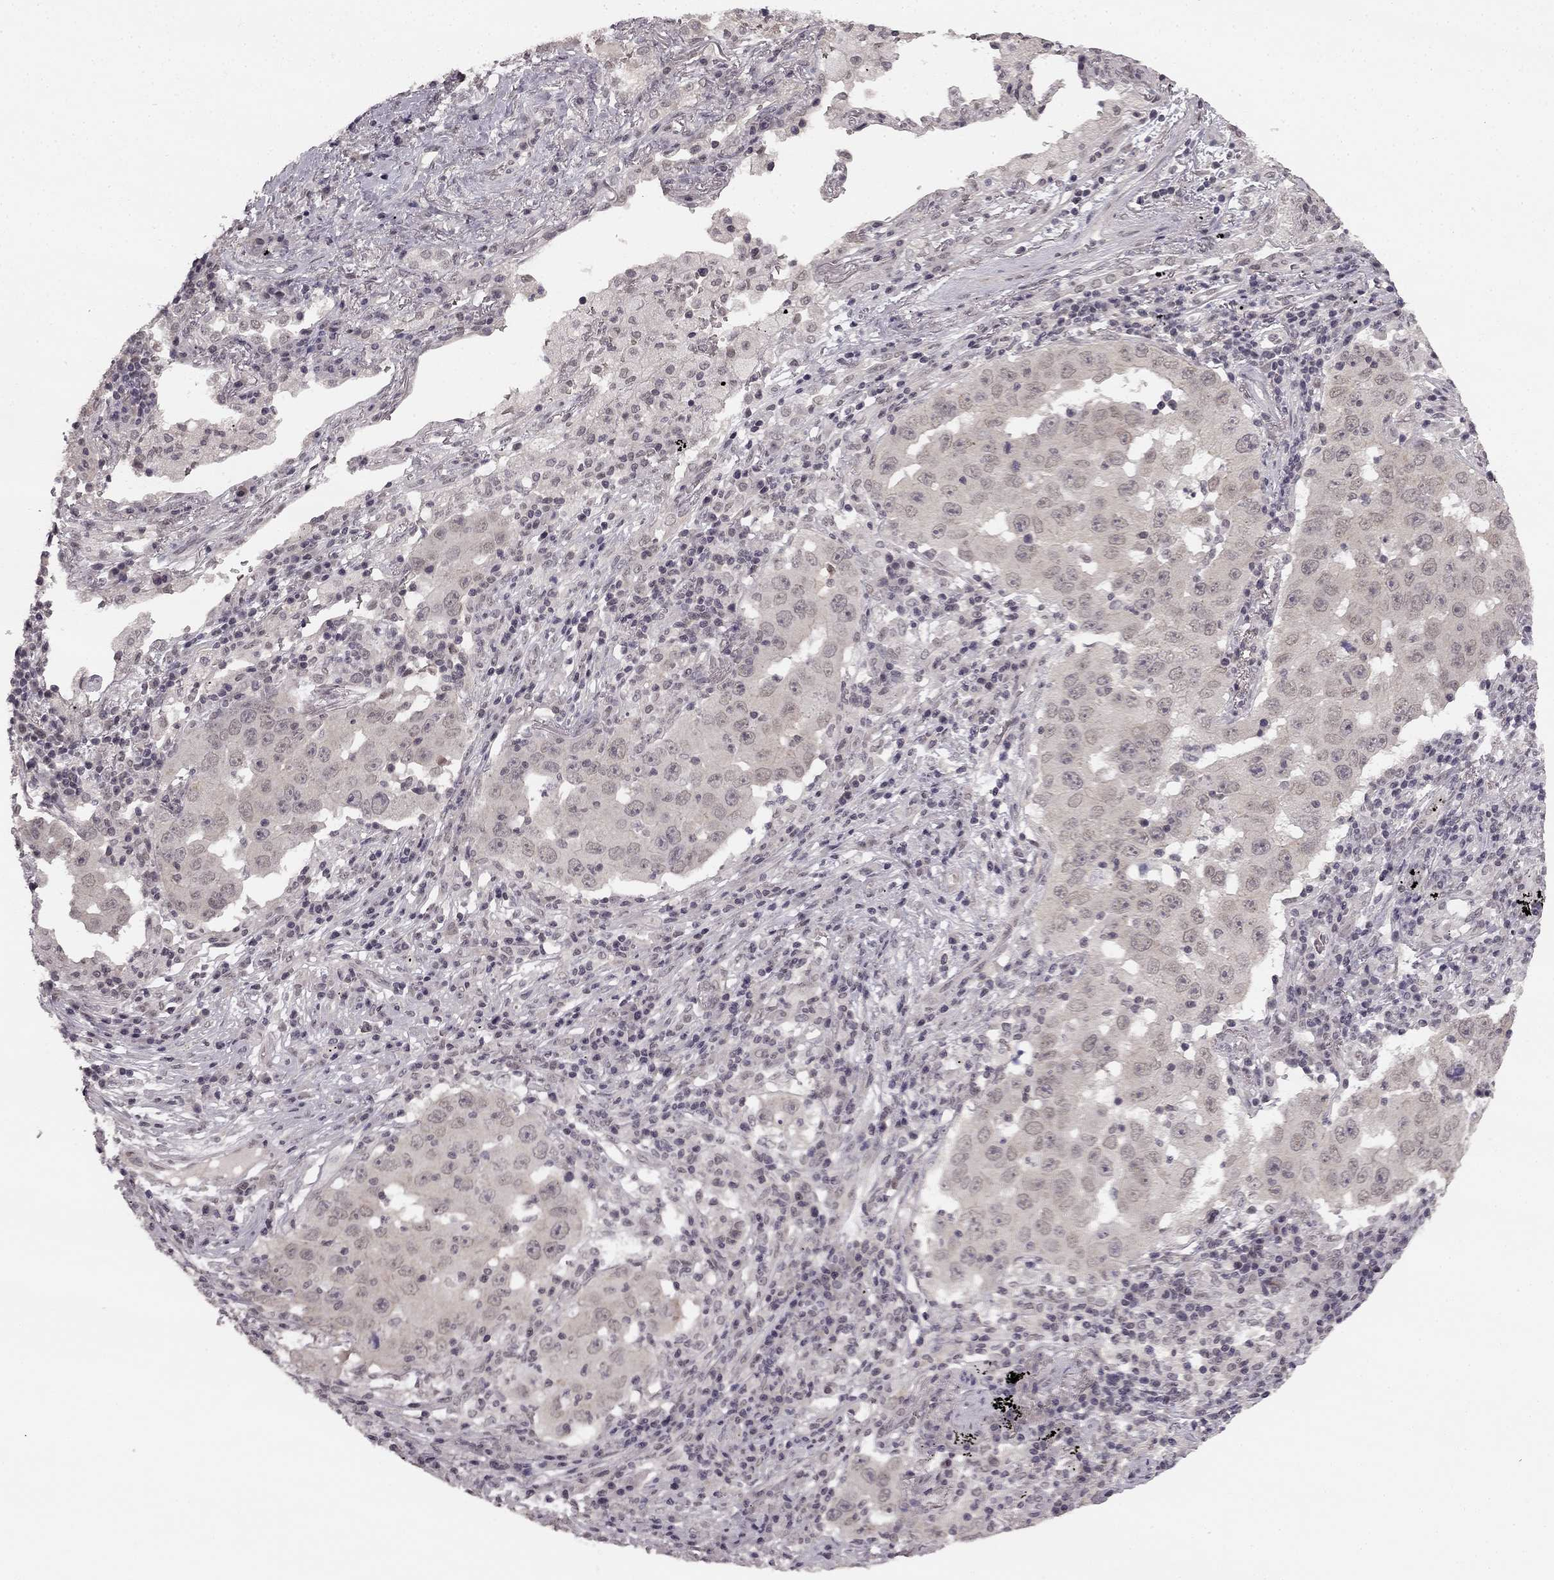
{"staining": {"intensity": "negative", "quantity": "none", "location": "none"}, "tissue": "lung cancer", "cell_type": "Tumor cells", "image_type": "cancer", "snomed": [{"axis": "morphology", "description": "Adenocarcinoma, NOS"}, {"axis": "topography", "description": "Lung"}], "caption": "Lung cancer (adenocarcinoma) was stained to show a protein in brown. There is no significant positivity in tumor cells.", "gene": "HCN4", "patient": {"sex": "male", "age": 73}}